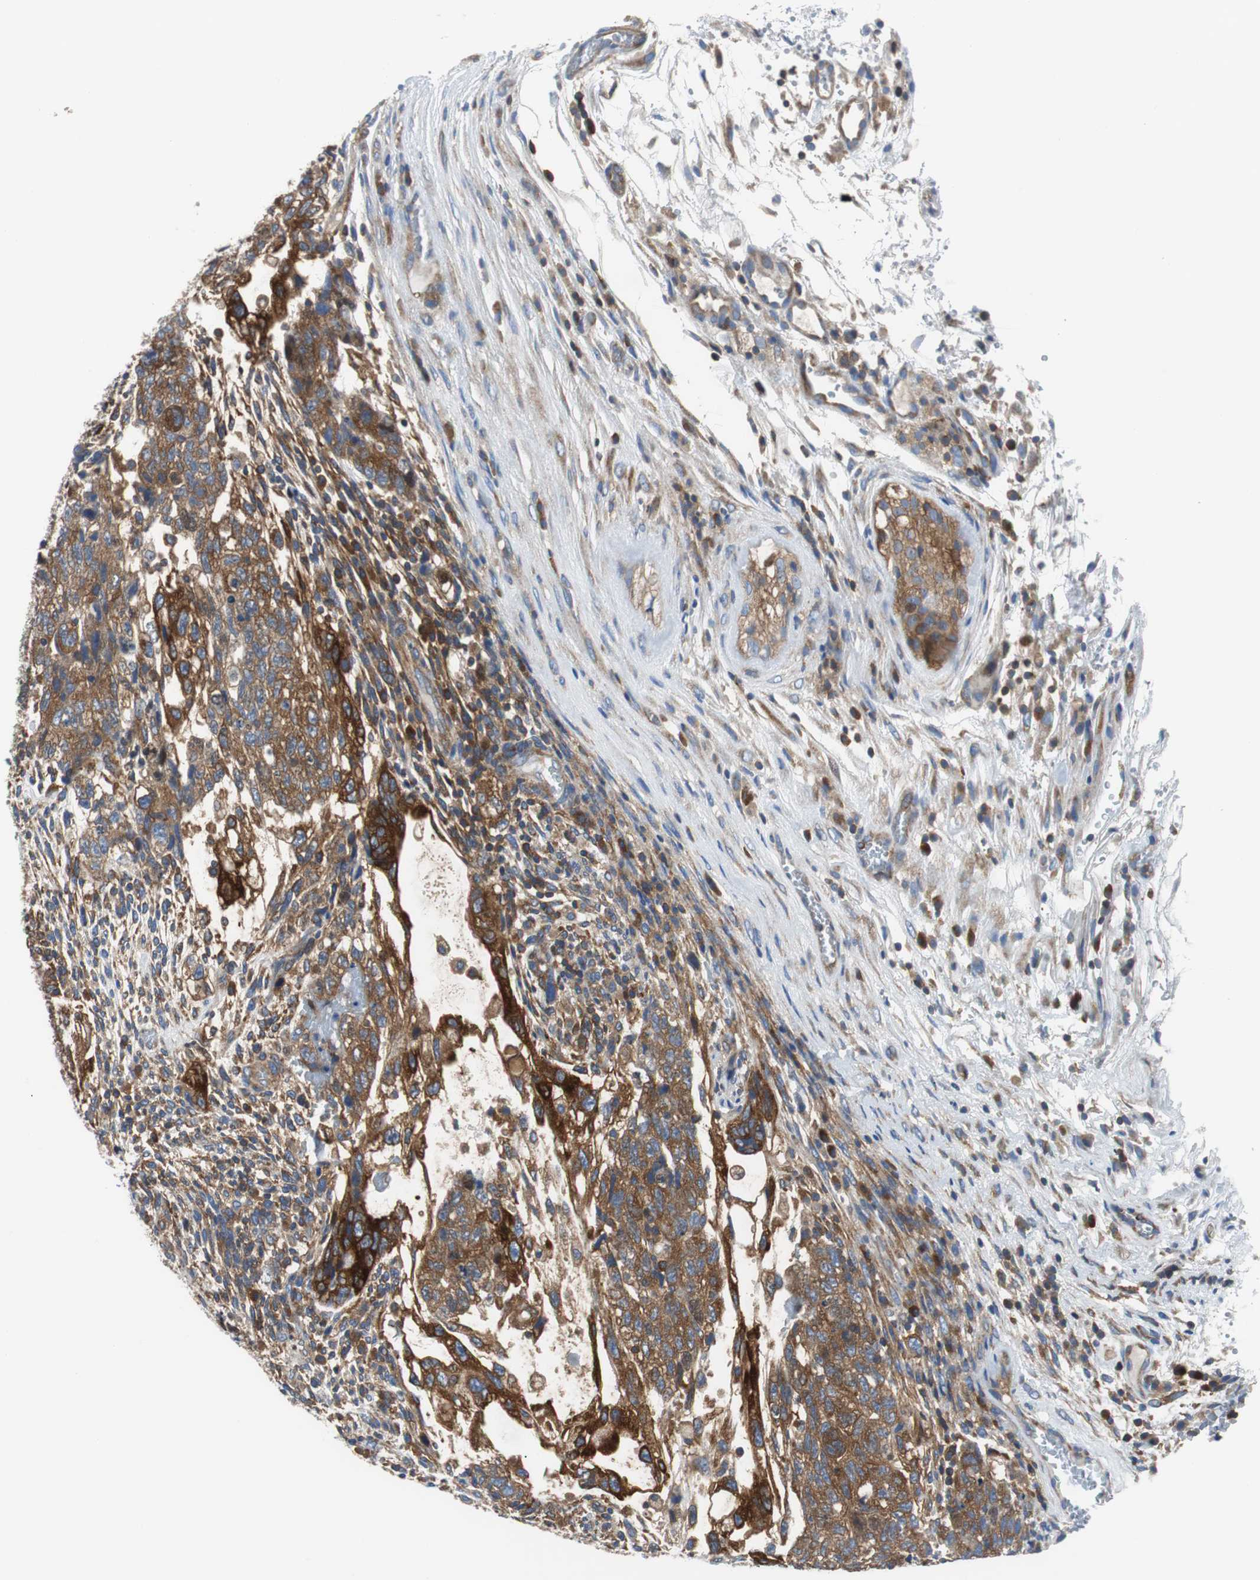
{"staining": {"intensity": "strong", "quantity": ">75%", "location": "cytoplasmic/membranous"}, "tissue": "testis cancer", "cell_type": "Tumor cells", "image_type": "cancer", "snomed": [{"axis": "morphology", "description": "Normal tissue, NOS"}, {"axis": "morphology", "description": "Carcinoma, Embryonal, NOS"}, {"axis": "topography", "description": "Testis"}], "caption": "This is a histology image of immunohistochemistry (IHC) staining of embryonal carcinoma (testis), which shows strong expression in the cytoplasmic/membranous of tumor cells.", "gene": "BRAF", "patient": {"sex": "male", "age": 36}}